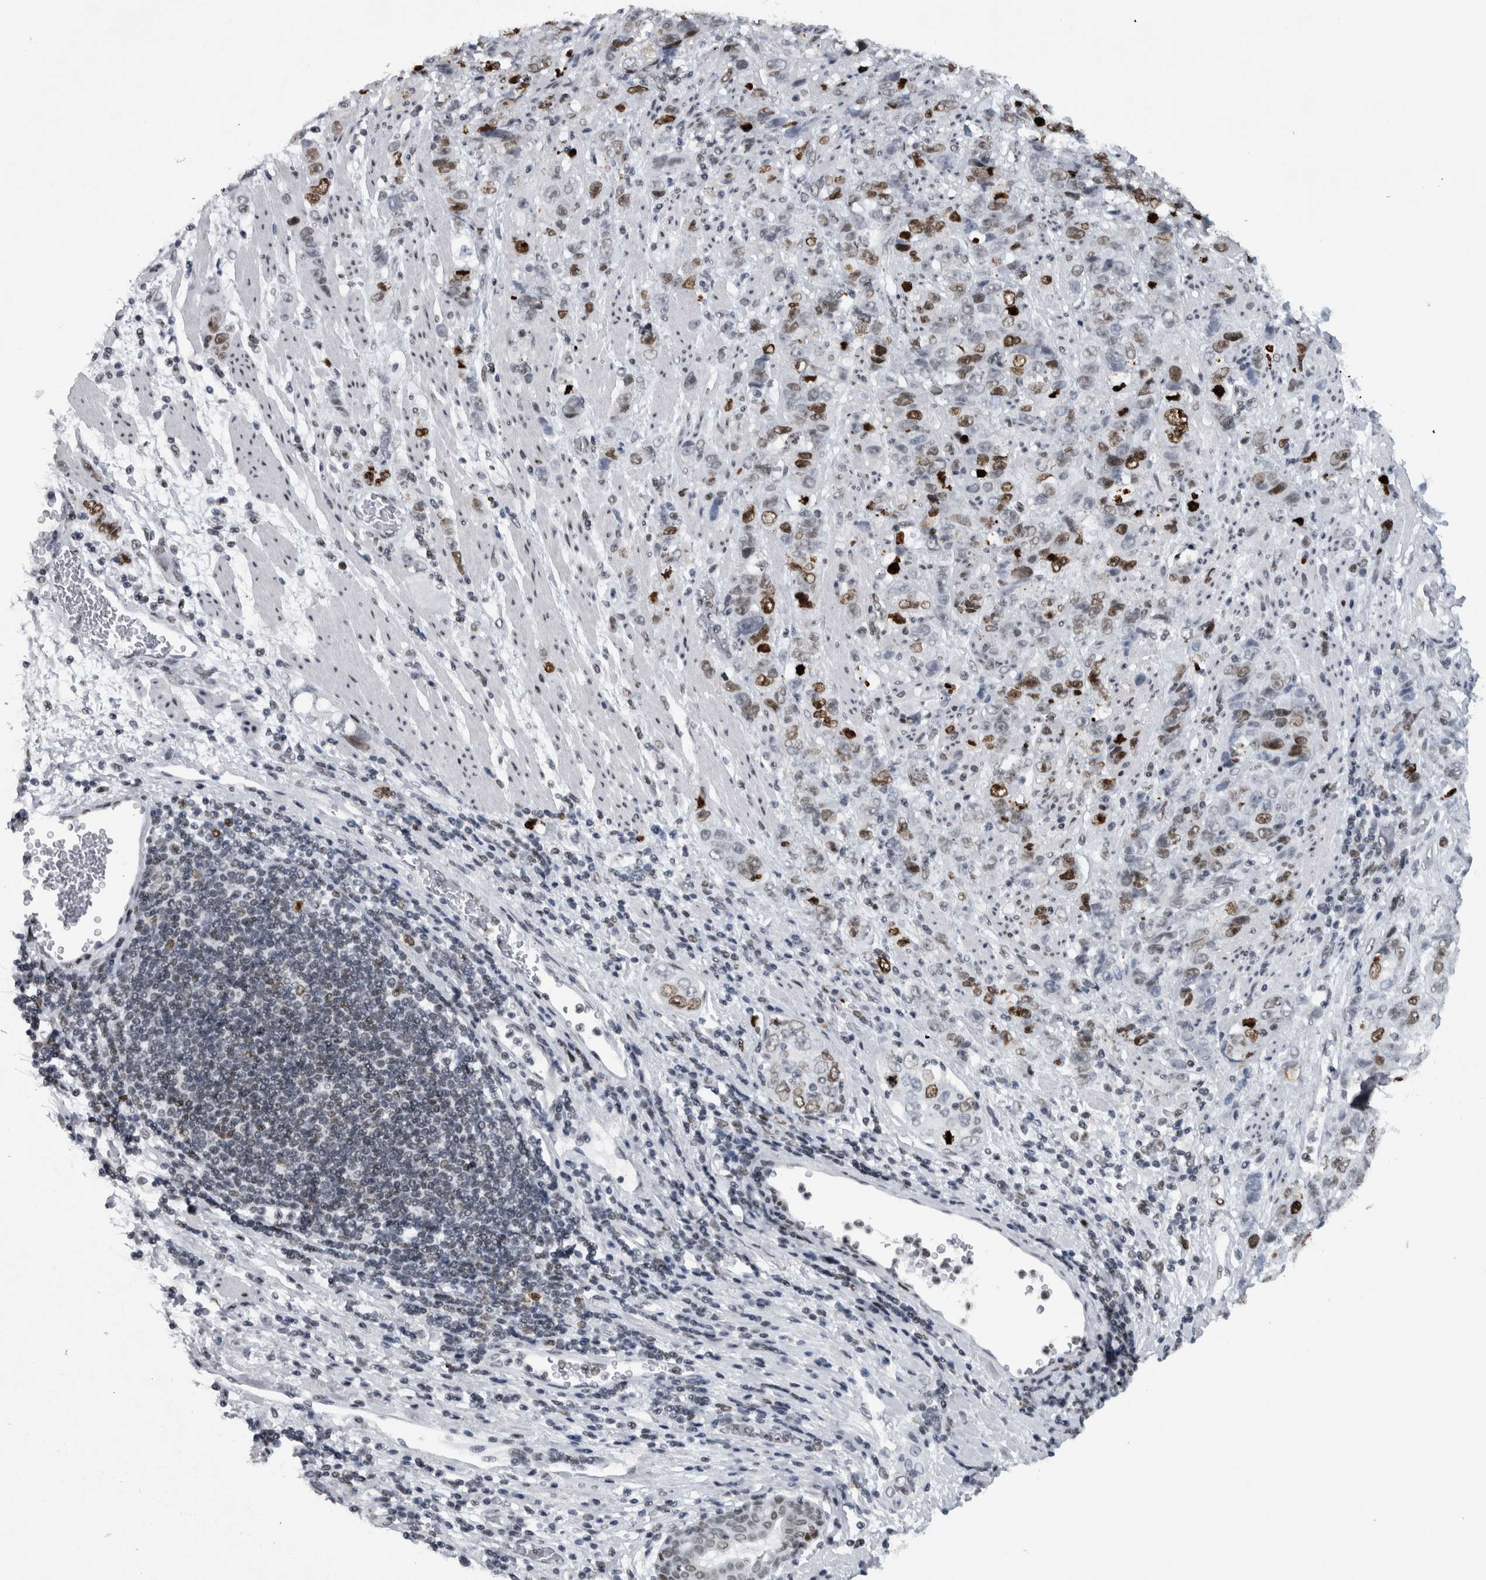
{"staining": {"intensity": "moderate", "quantity": "25%-75%", "location": "nuclear"}, "tissue": "stomach cancer", "cell_type": "Tumor cells", "image_type": "cancer", "snomed": [{"axis": "morphology", "description": "Adenocarcinoma, NOS"}, {"axis": "topography", "description": "Stomach"}], "caption": "Protein staining by immunohistochemistry exhibits moderate nuclear expression in about 25%-75% of tumor cells in adenocarcinoma (stomach).", "gene": "TOP2B", "patient": {"sex": "male", "age": 48}}